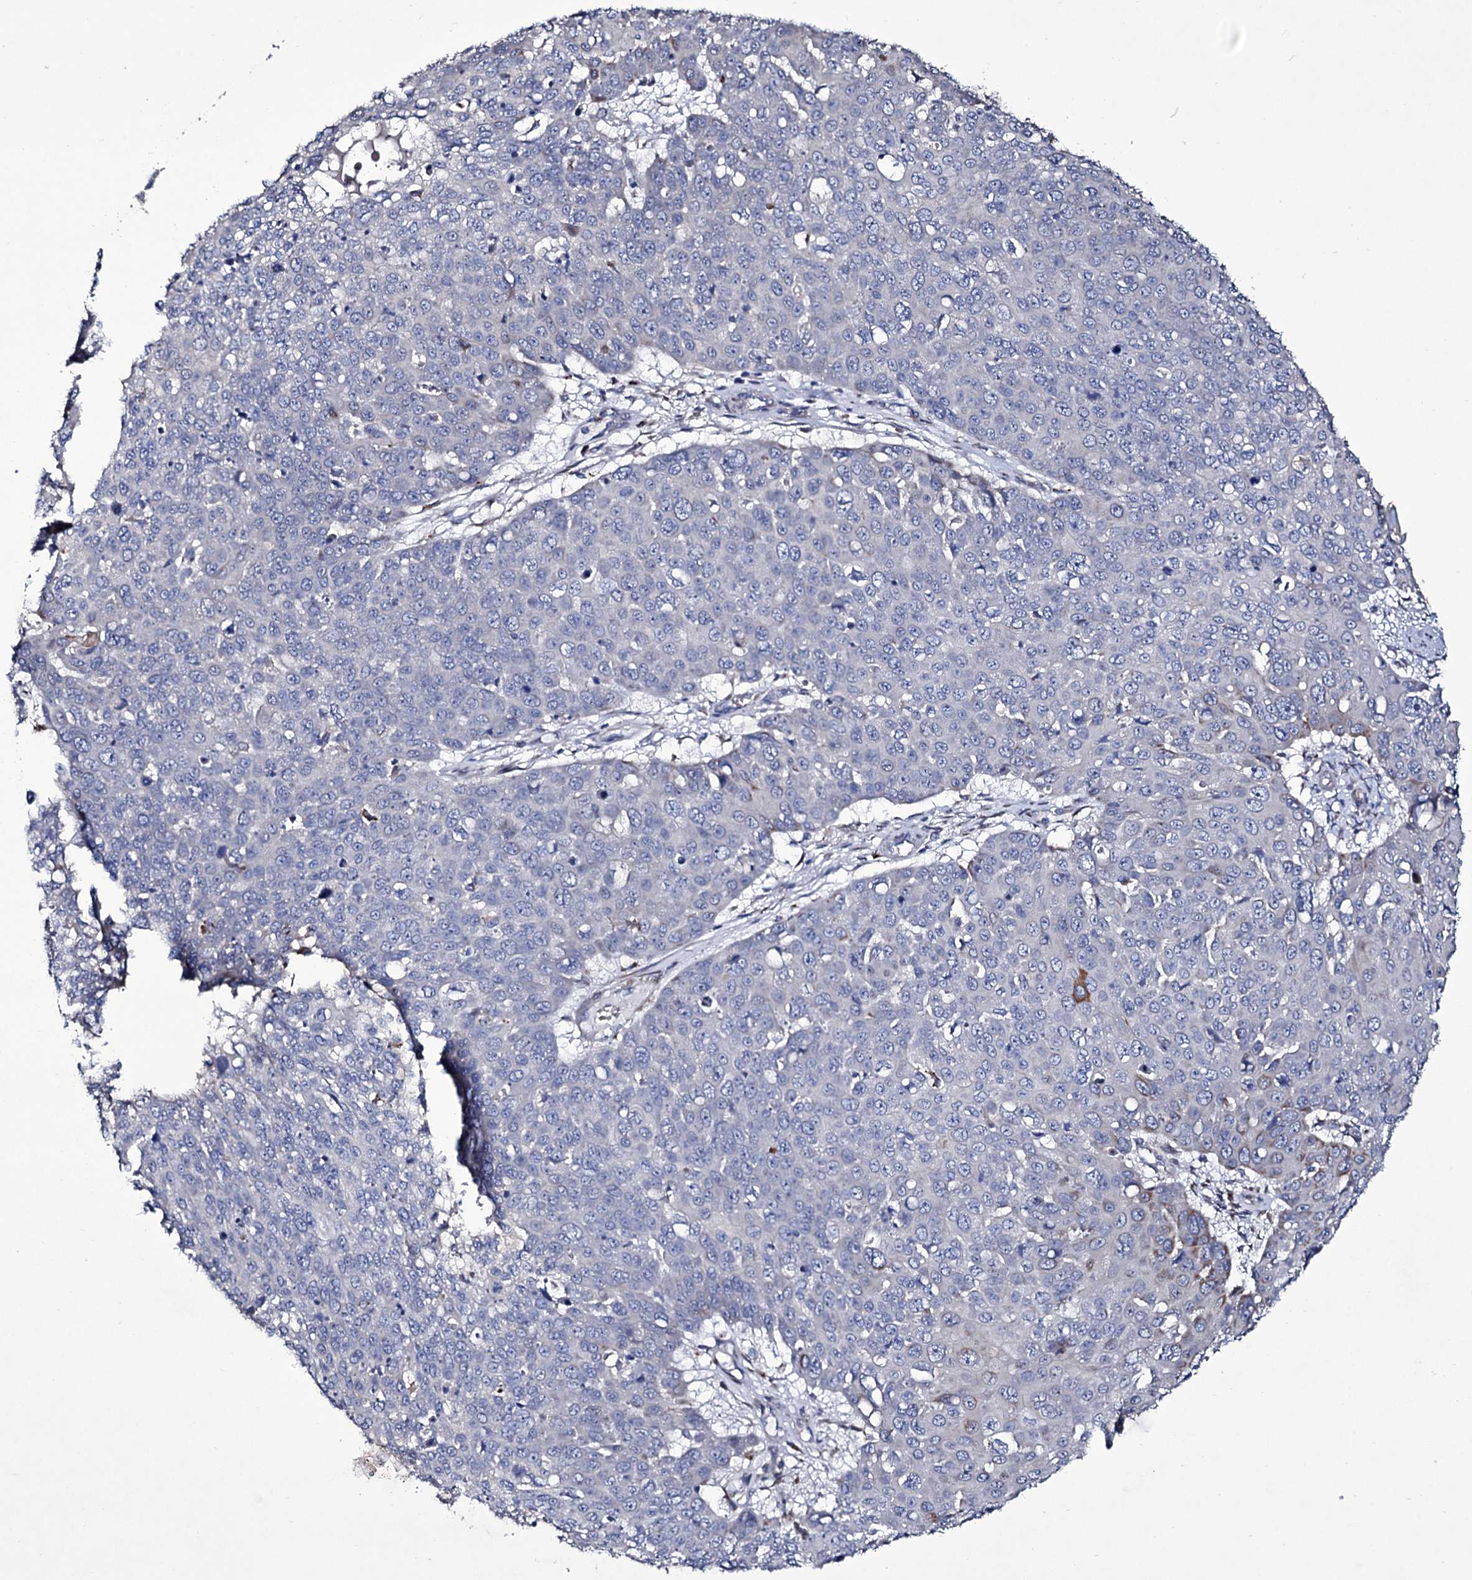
{"staining": {"intensity": "weak", "quantity": "<25%", "location": "cytoplasmic/membranous"}, "tissue": "skin cancer", "cell_type": "Tumor cells", "image_type": "cancer", "snomed": [{"axis": "morphology", "description": "Squamous cell carcinoma, NOS"}, {"axis": "topography", "description": "Skin"}], "caption": "Histopathology image shows no protein staining in tumor cells of skin squamous cell carcinoma tissue.", "gene": "TUBGCP5", "patient": {"sex": "male", "age": 71}}